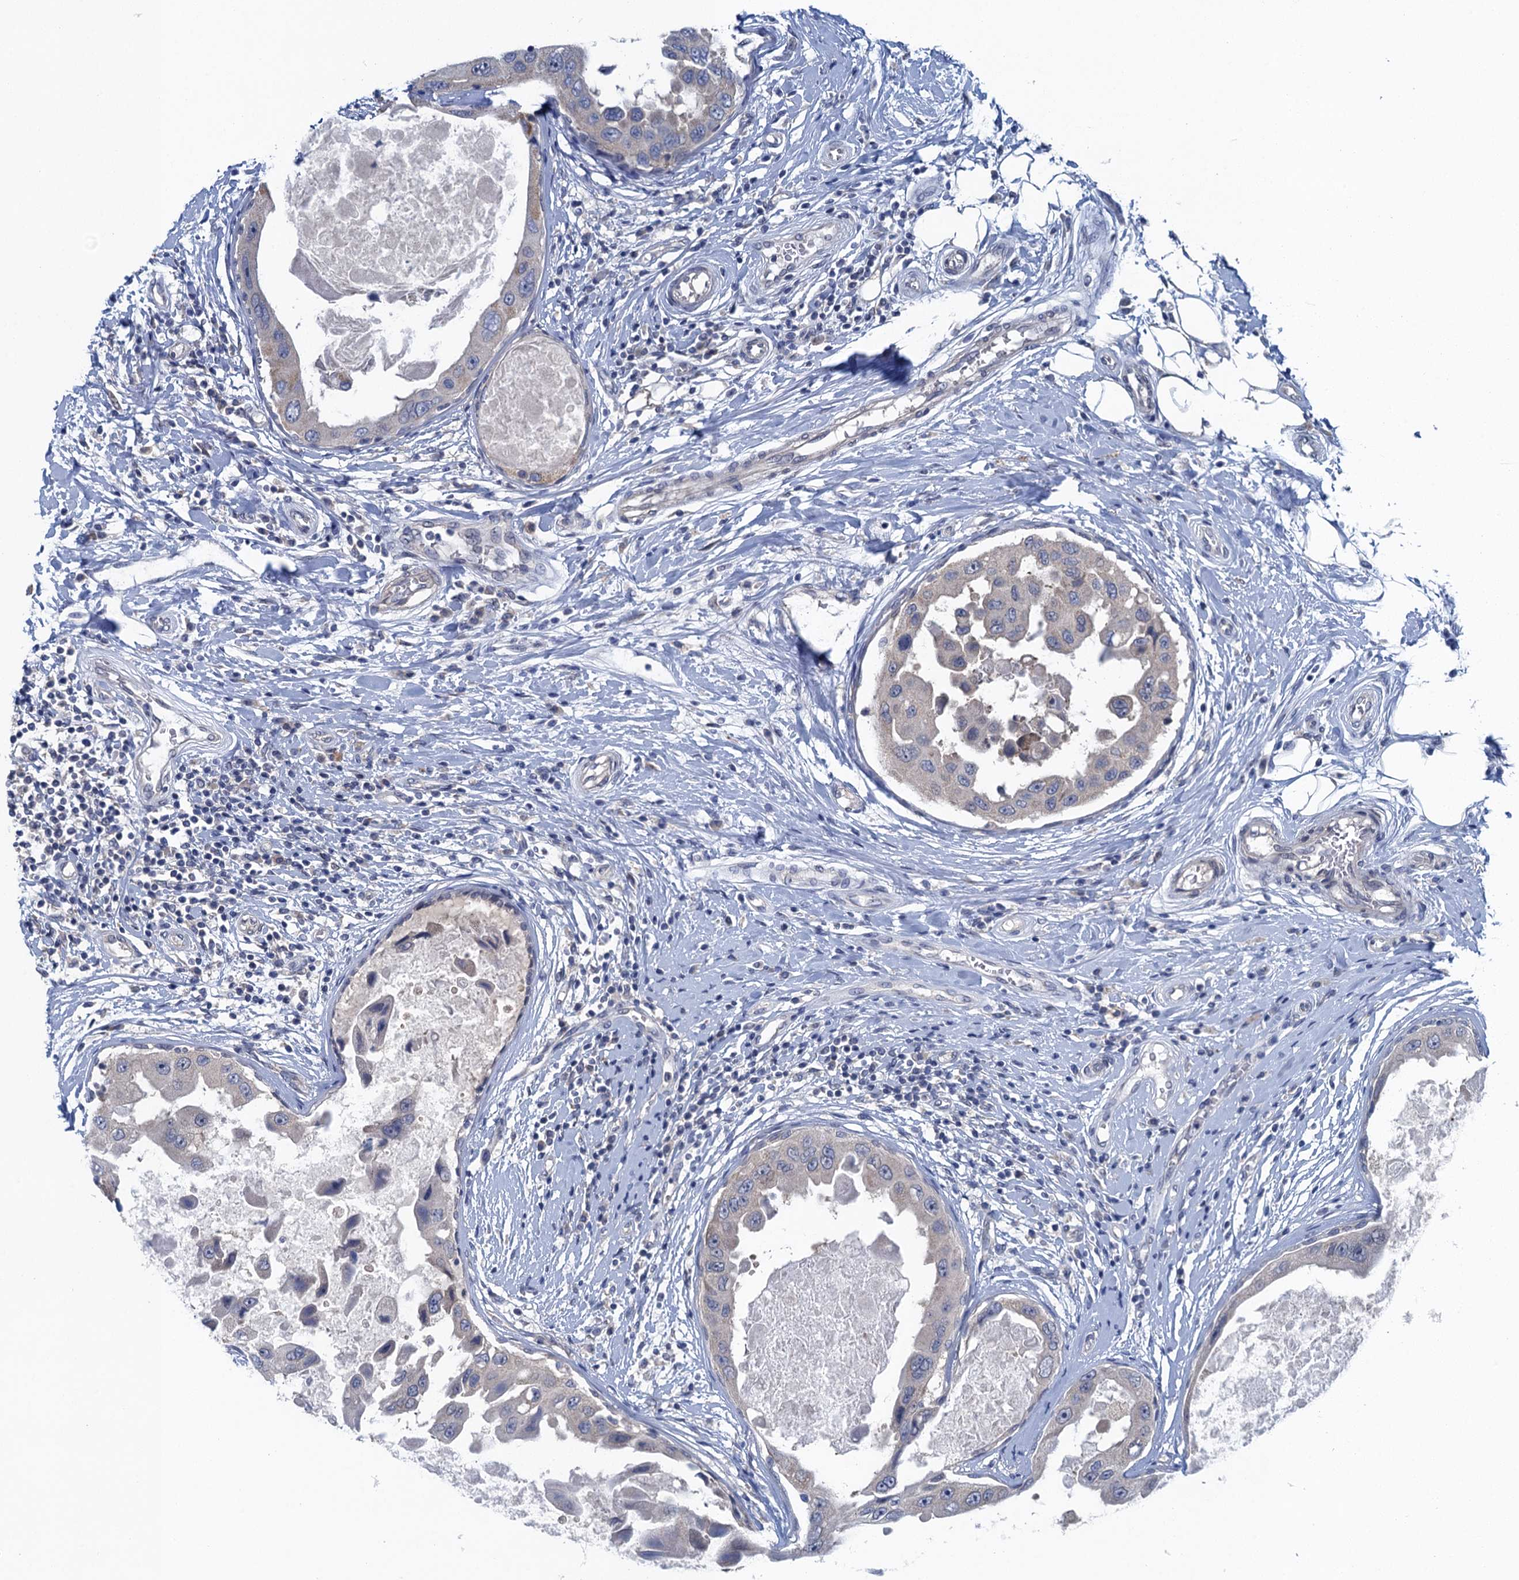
{"staining": {"intensity": "negative", "quantity": "none", "location": "none"}, "tissue": "breast cancer", "cell_type": "Tumor cells", "image_type": "cancer", "snomed": [{"axis": "morphology", "description": "Duct carcinoma"}, {"axis": "topography", "description": "Breast"}], "caption": "Immunohistochemical staining of infiltrating ductal carcinoma (breast) displays no significant expression in tumor cells.", "gene": "CTU2", "patient": {"sex": "female", "age": 27}}